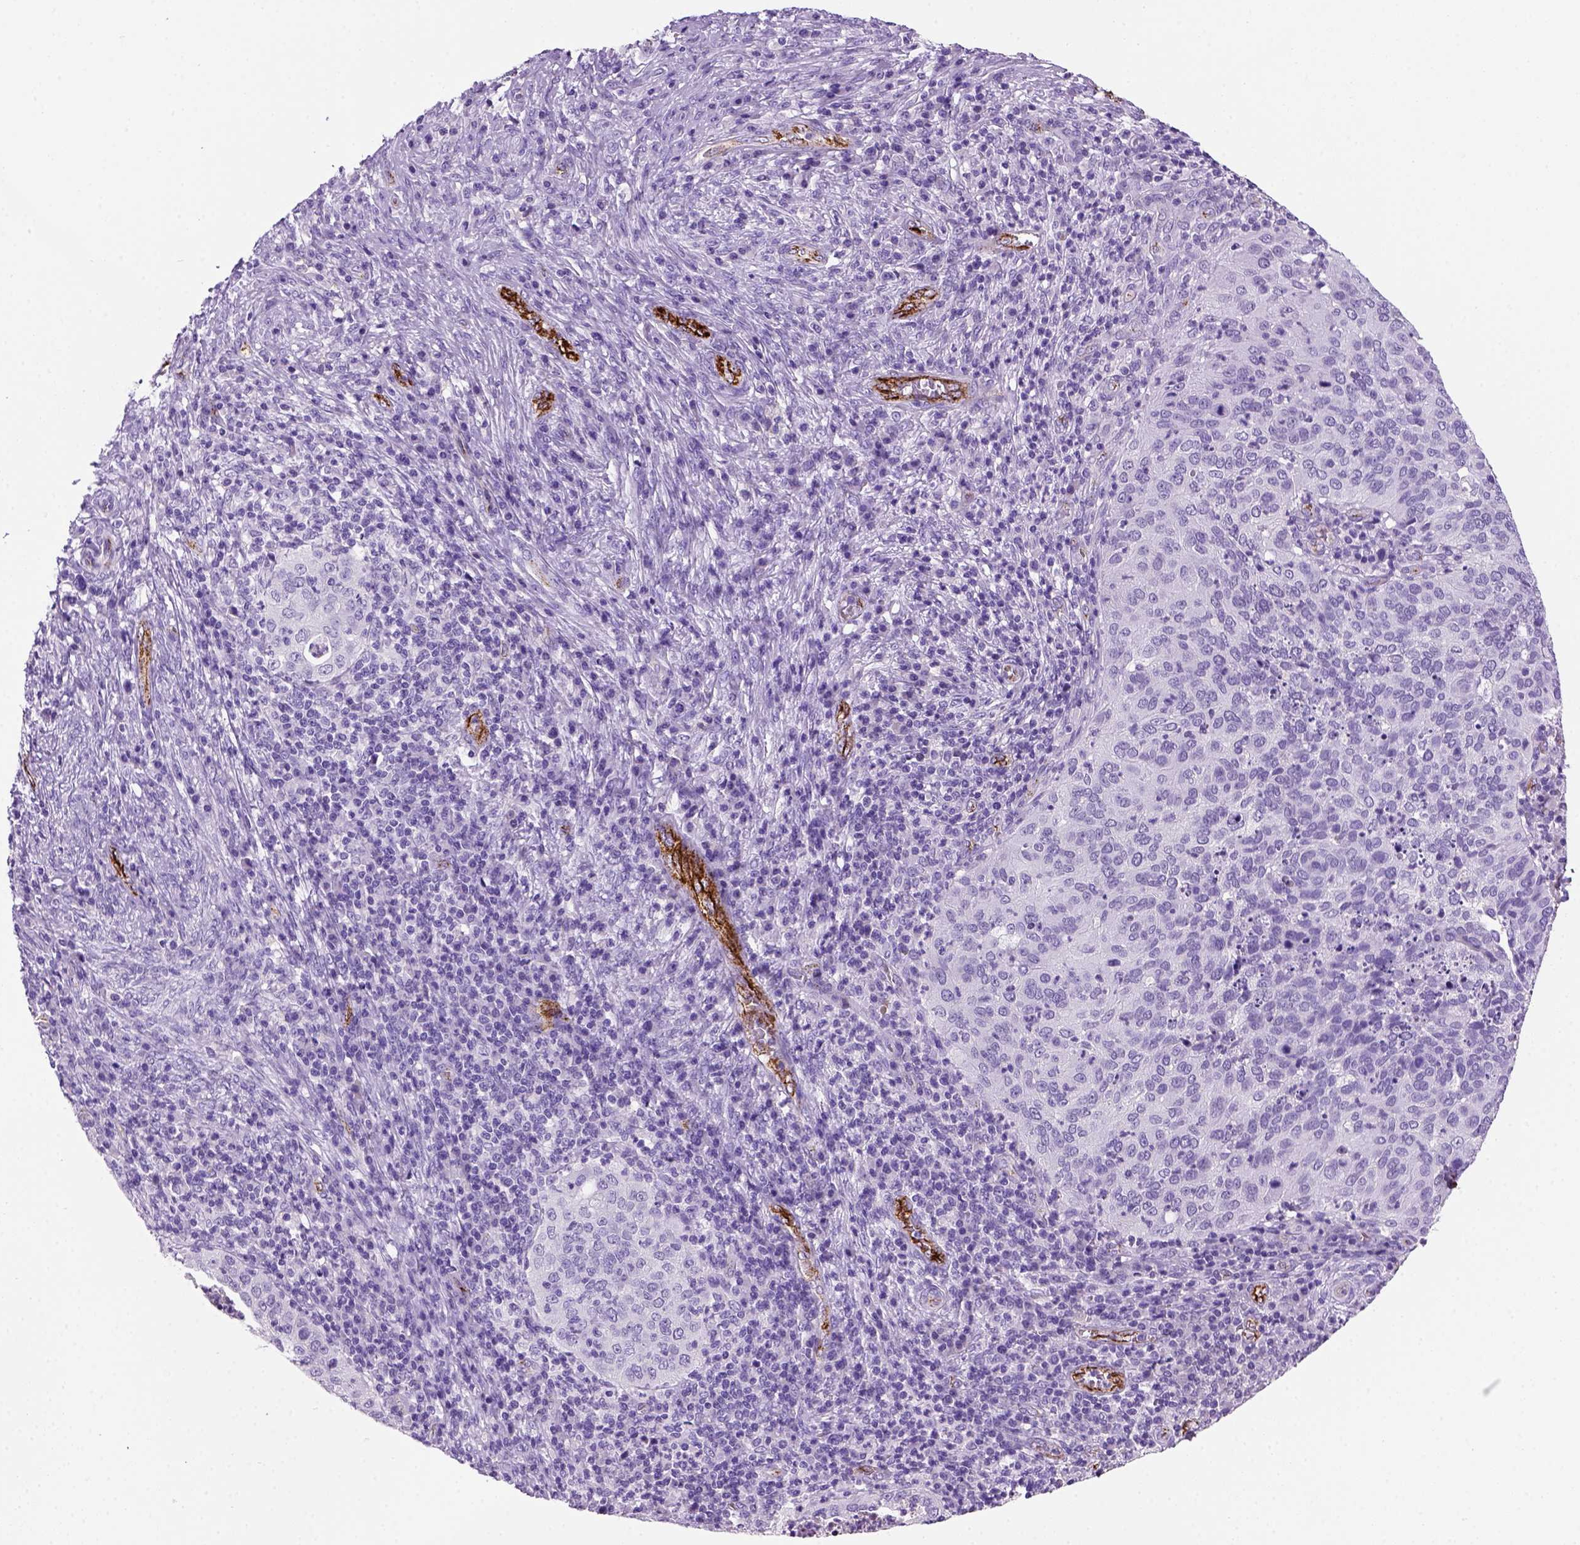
{"staining": {"intensity": "negative", "quantity": "none", "location": "none"}, "tissue": "cervical cancer", "cell_type": "Tumor cells", "image_type": "cancer", "snomed": [{"axis": "morphology", "description": "Squamous cell carcinoma, NOS"}, {"axis": "topography", "description": "Cervix"}], "caption": "DAB immunohistochemical staining of cervical cancer reveals no significant staining in tumor cells. (DAB immunohistochemistry (IHC) visualized using brightfield microscopy, high magnification).", "gene": "VWF", "patient": {"sex": "female", "age": 39}}